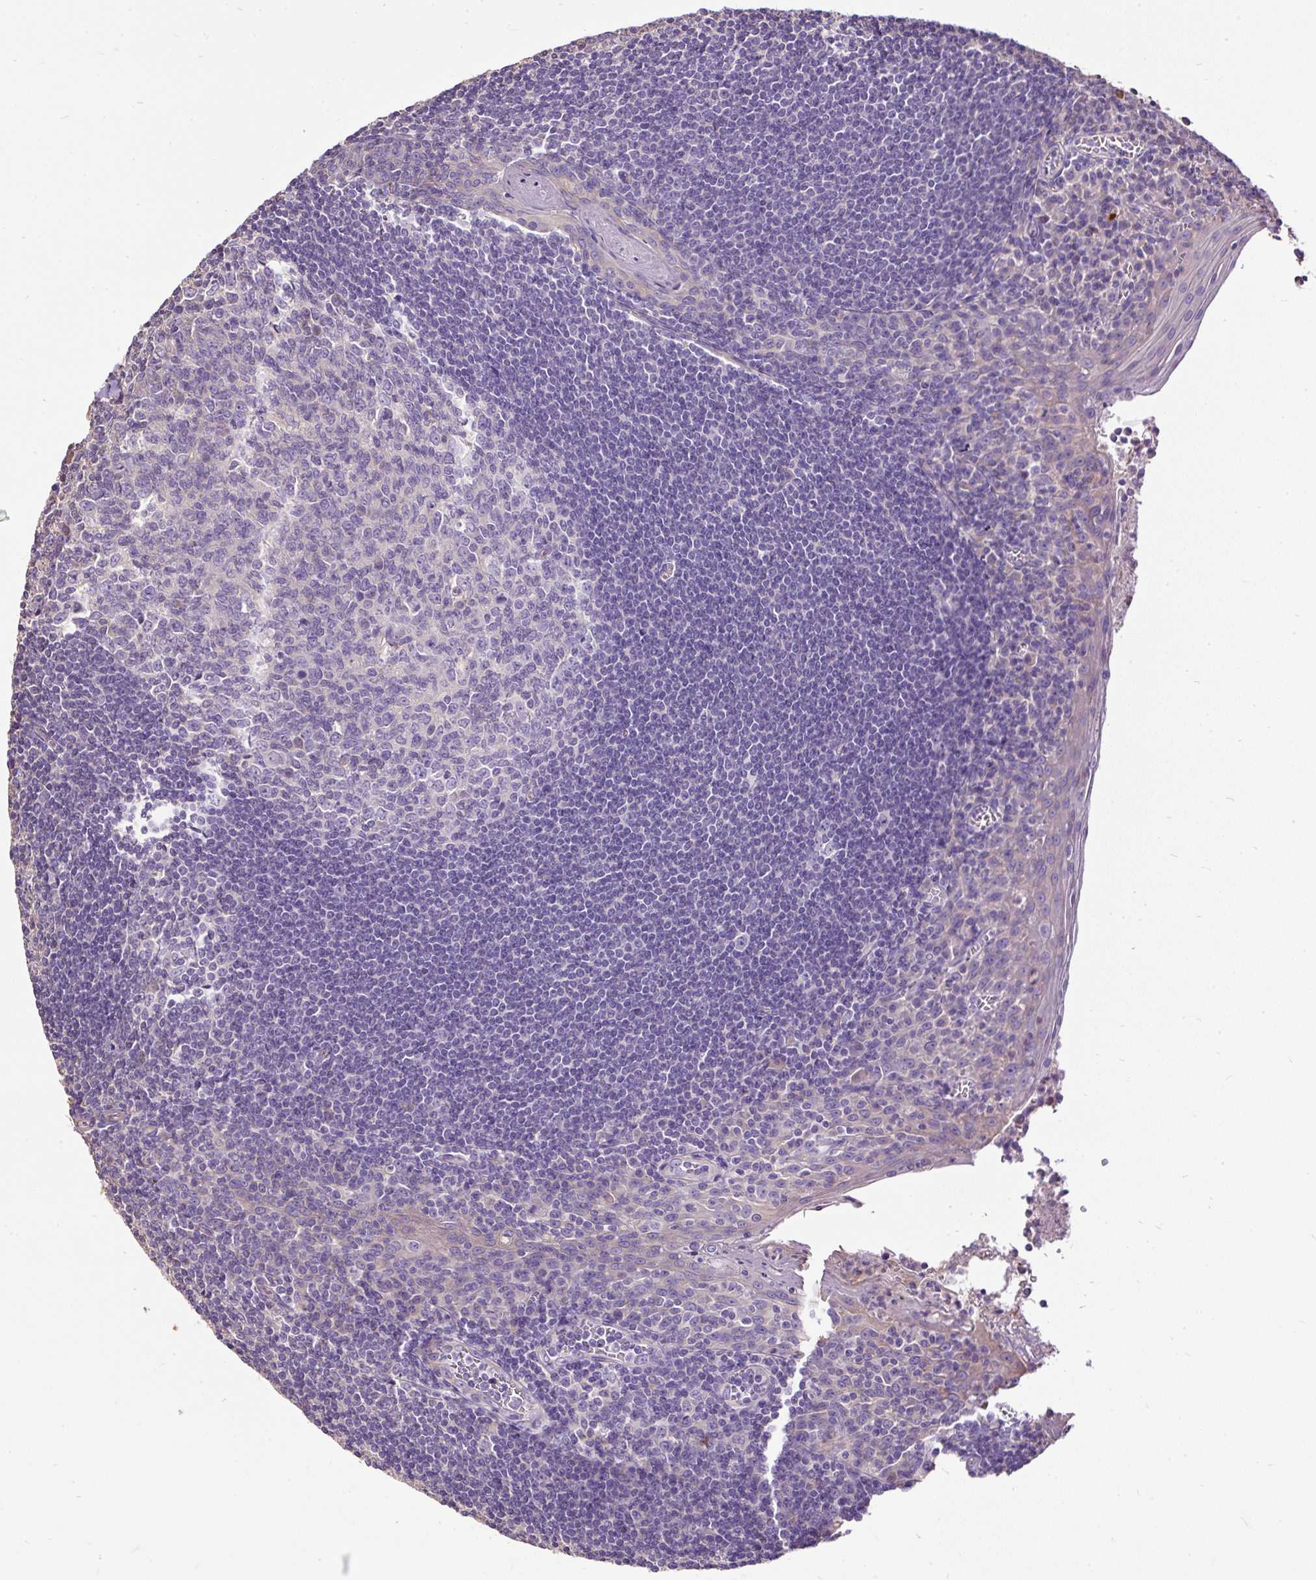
{"staining": {"intensity": "negative", "quantity": "none", "location": "none"}, "tissue": "tonsil", "cell_type": "Germinal center cells", "image_type": "normal", "snomed": [{"axis": "morphology", "description": "Normal tissue, NOS"}, {"axis": "topography", "description": "Tonsil"}], "caption": "The immunohistochemistry (IHC) micrograph has no significant positivity in germinal center cells of tonsil.", "gene": "PDIA2", "patient": {"sex": "male", "age": 27}}